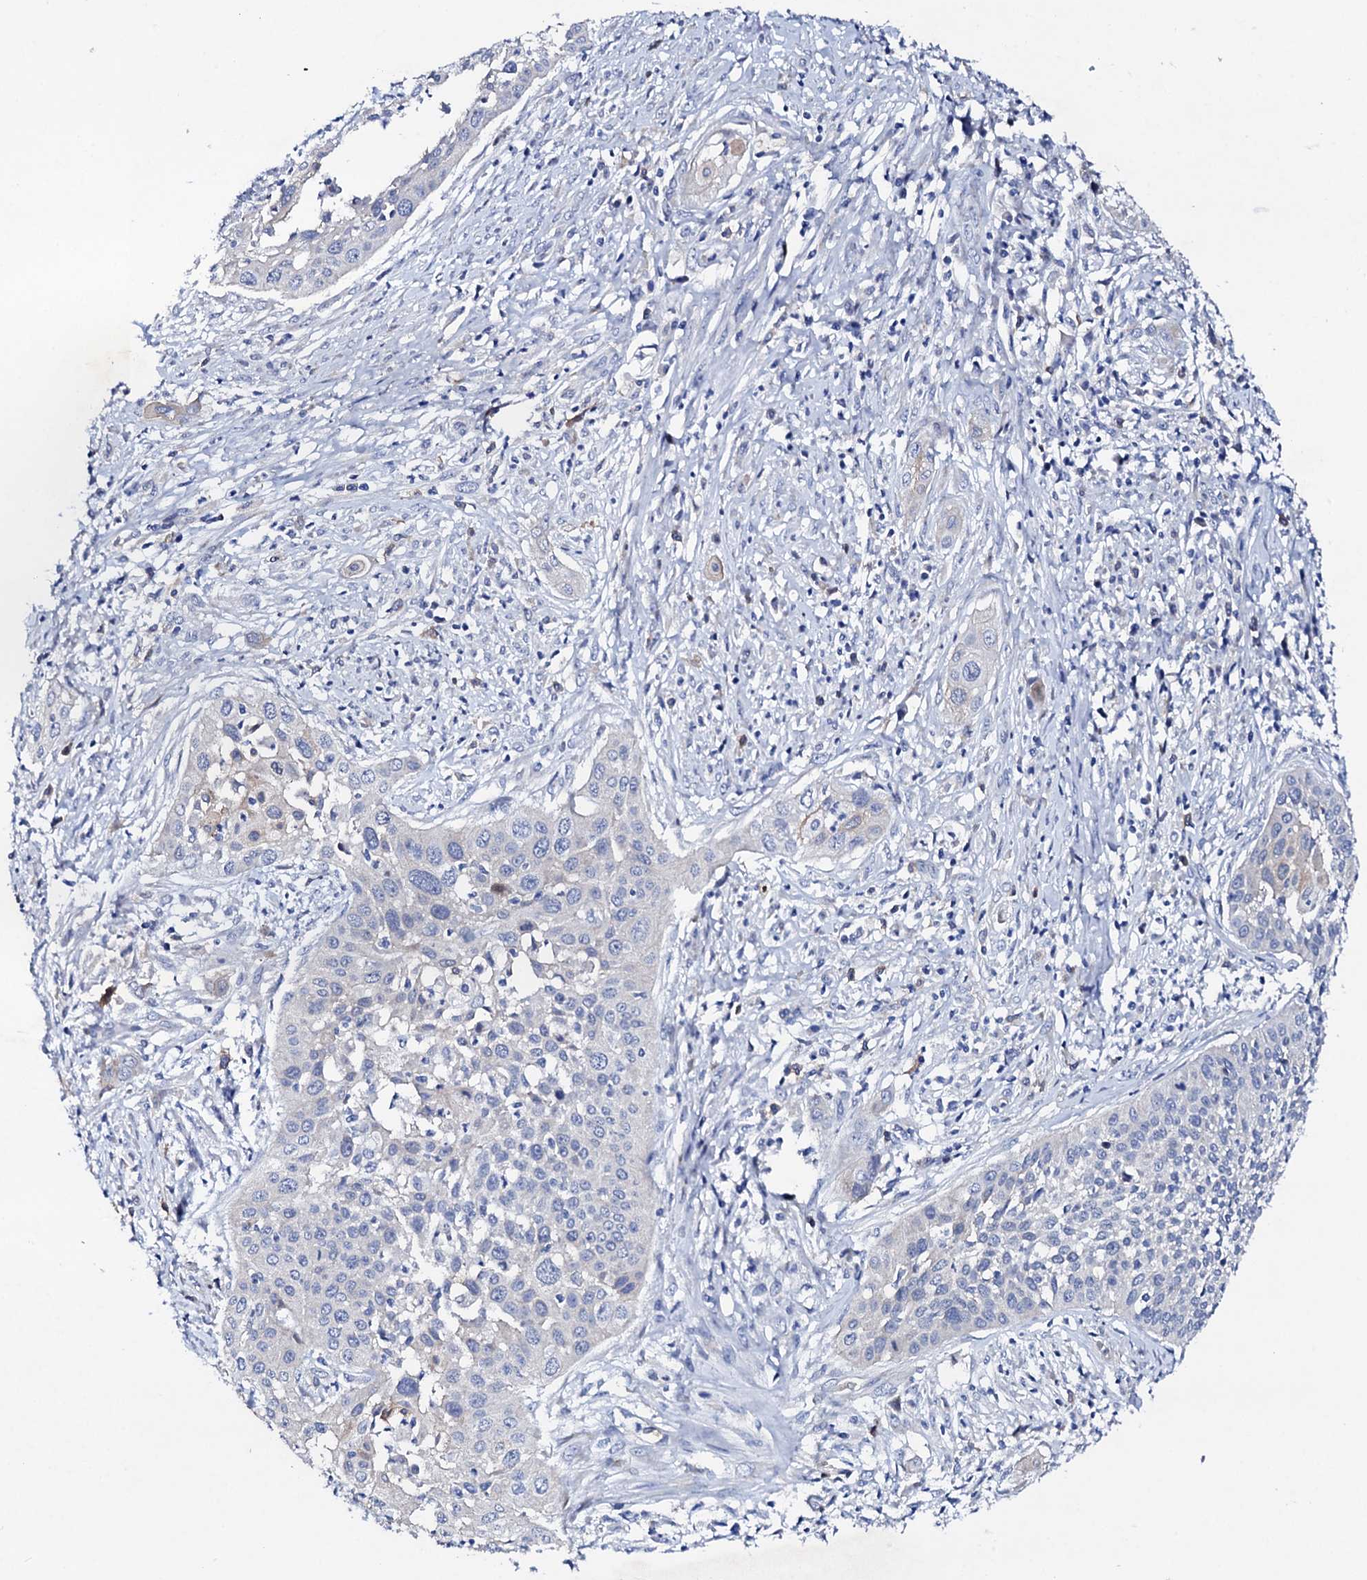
{"staining": {"intensity": "negative", "quantity": "none", "location": "none"}, "tissue": "cervical cancer", "cell_type": "Tumor cells", "image_type": "cancer", "snomed": [{"axis": "morphology", "description": "Squamous cell carcinoma, NOS"}, {"axis": "topography", "description": "Cervix"}], "caption": "Squamous cell carcinoma (cervical) was stained to show a protein in brown. There is no significant expression in tumor cells.", "gene": "TRDN", "patient": {"sex": "female", "age": 34}}